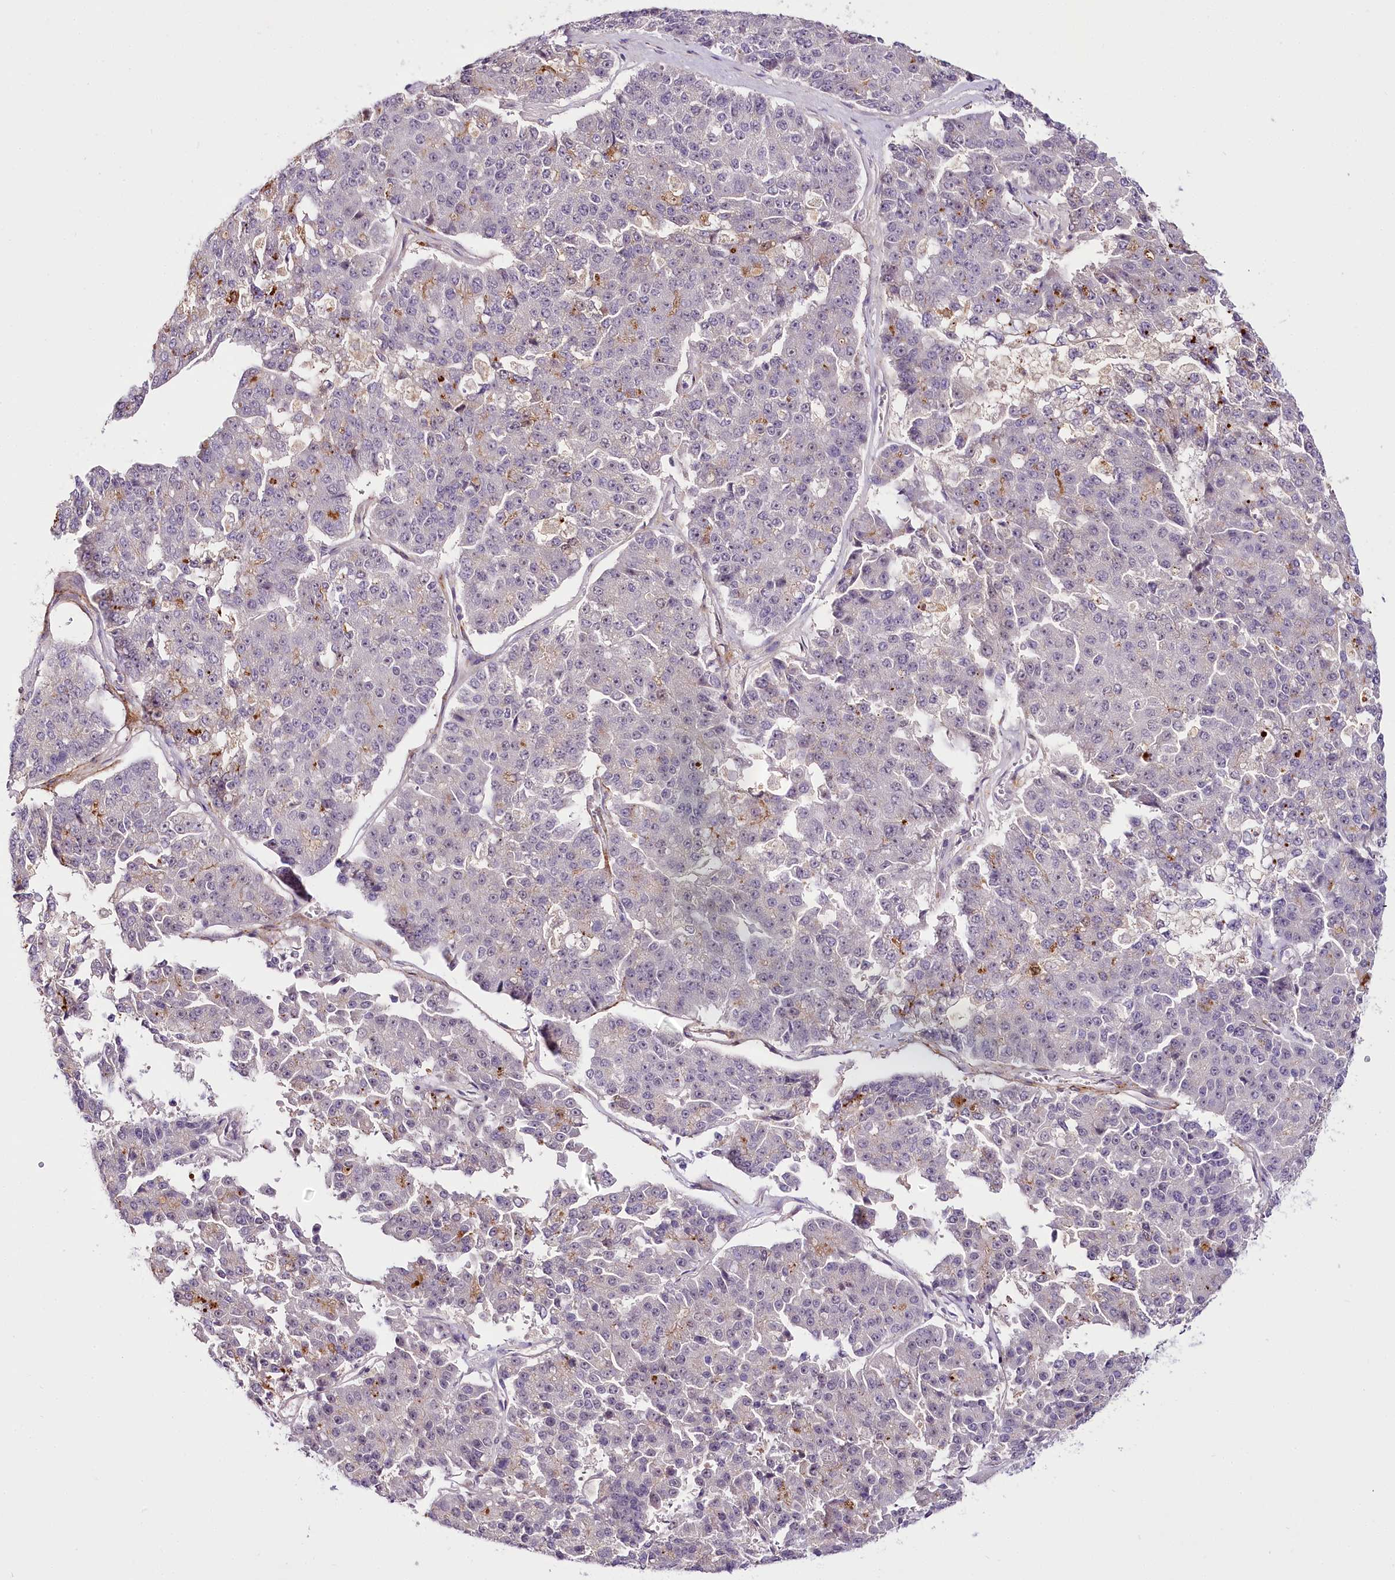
{"staining": {"intensity": "negative", "quantity": "none", "location": "none"}, "tissue": "pancreatic cancer", "cell_type": "Tumor cells", "image_type": "cancer", "snomed": [{"axis": "morphology", "description": "Adenocarcinoma, NOS"}, {"axis": "topography", "description": "Pancreas"}], "caption": "Immunohistochemistry histopathology image of human adenocarcinoma (pancreatic) stained for a protein (brown), which reveals no positivity in tumor cells. (DAB immunohistochemistry (IHC) with hematoxylin counter stain).", "gene": "VWA5A", "patient": {"sex": "male", "age": 50}}